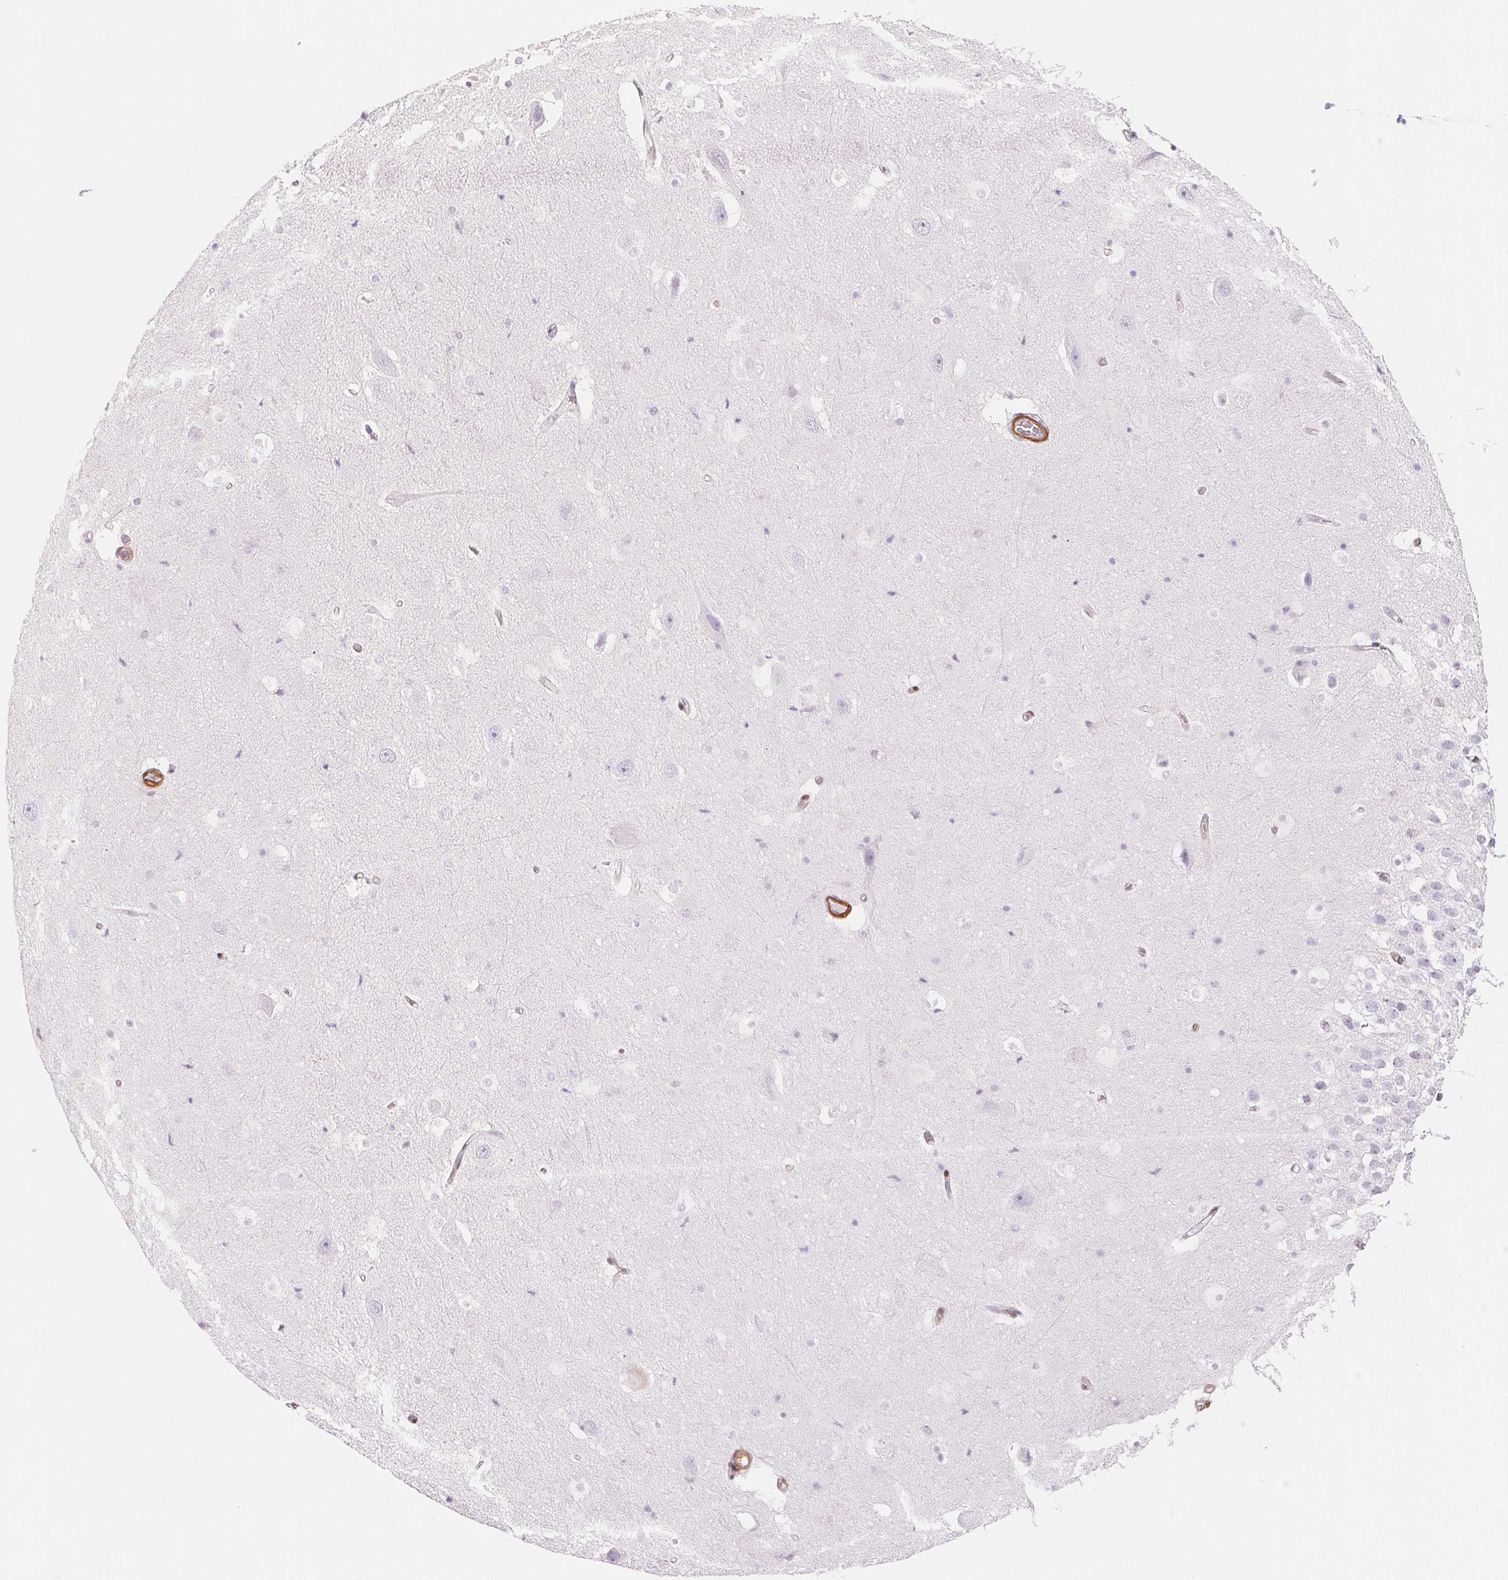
{"staining": {"intensity": "negative", "quantity": "none", "location": "none"}, "tissue": "hippocampus", "cell_type": "Glial cells", "image_type": "normal", "snomed": [{"axis": "morphology", "description": "Normal tissue, NOS"}, {"axis": "topography", "description": "Hippocampus"}], "caption": "Immunohistochemistry (IHC) of benign hippocampus reveals no positivity in glial cells.", "gene": "SMTN", "patient": {"sex": "male", "age": 26}}